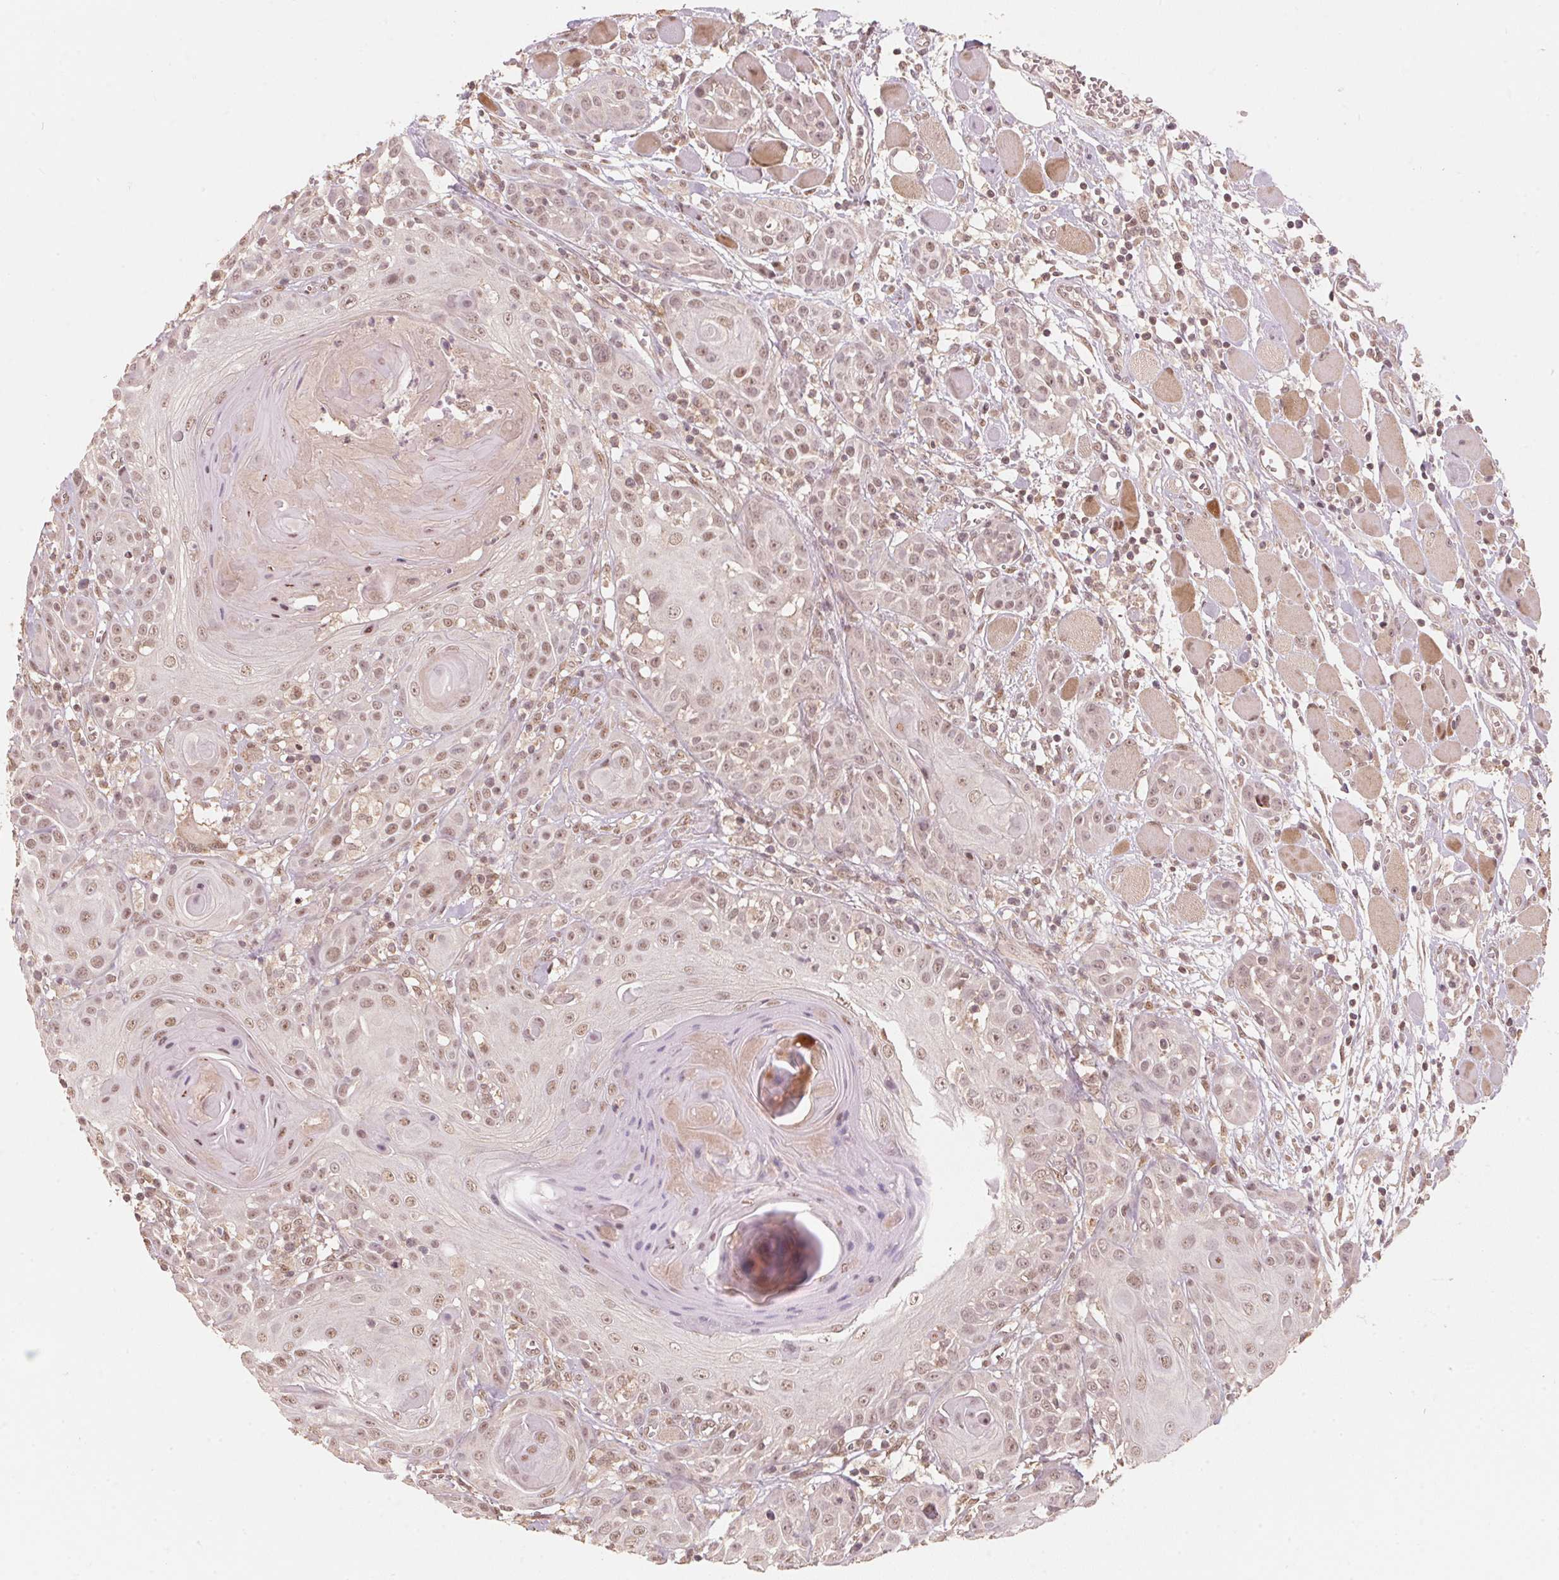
{"staining": {"intensity": "moderate", "quantity": ">75%", "location": "nuclear"}, "tissue": "head and neck cancer", "cell_type": "Tumor cells", "image_type": "cancer", "snomed": [{"axis": "morphology", "description": "Squamous cell carcinoma, NOS"}, {"axis": "topography", "description": "Head-Neck"}], "caption": "Squamous cell carcinoma (head and neck) tissue reveals moderate nuclear positivity in approximately >75% of tumor cells, visualized by immunohistochemistry.", "gene": "C2orf73", "patient": {"sex": "female", "age": 80}}